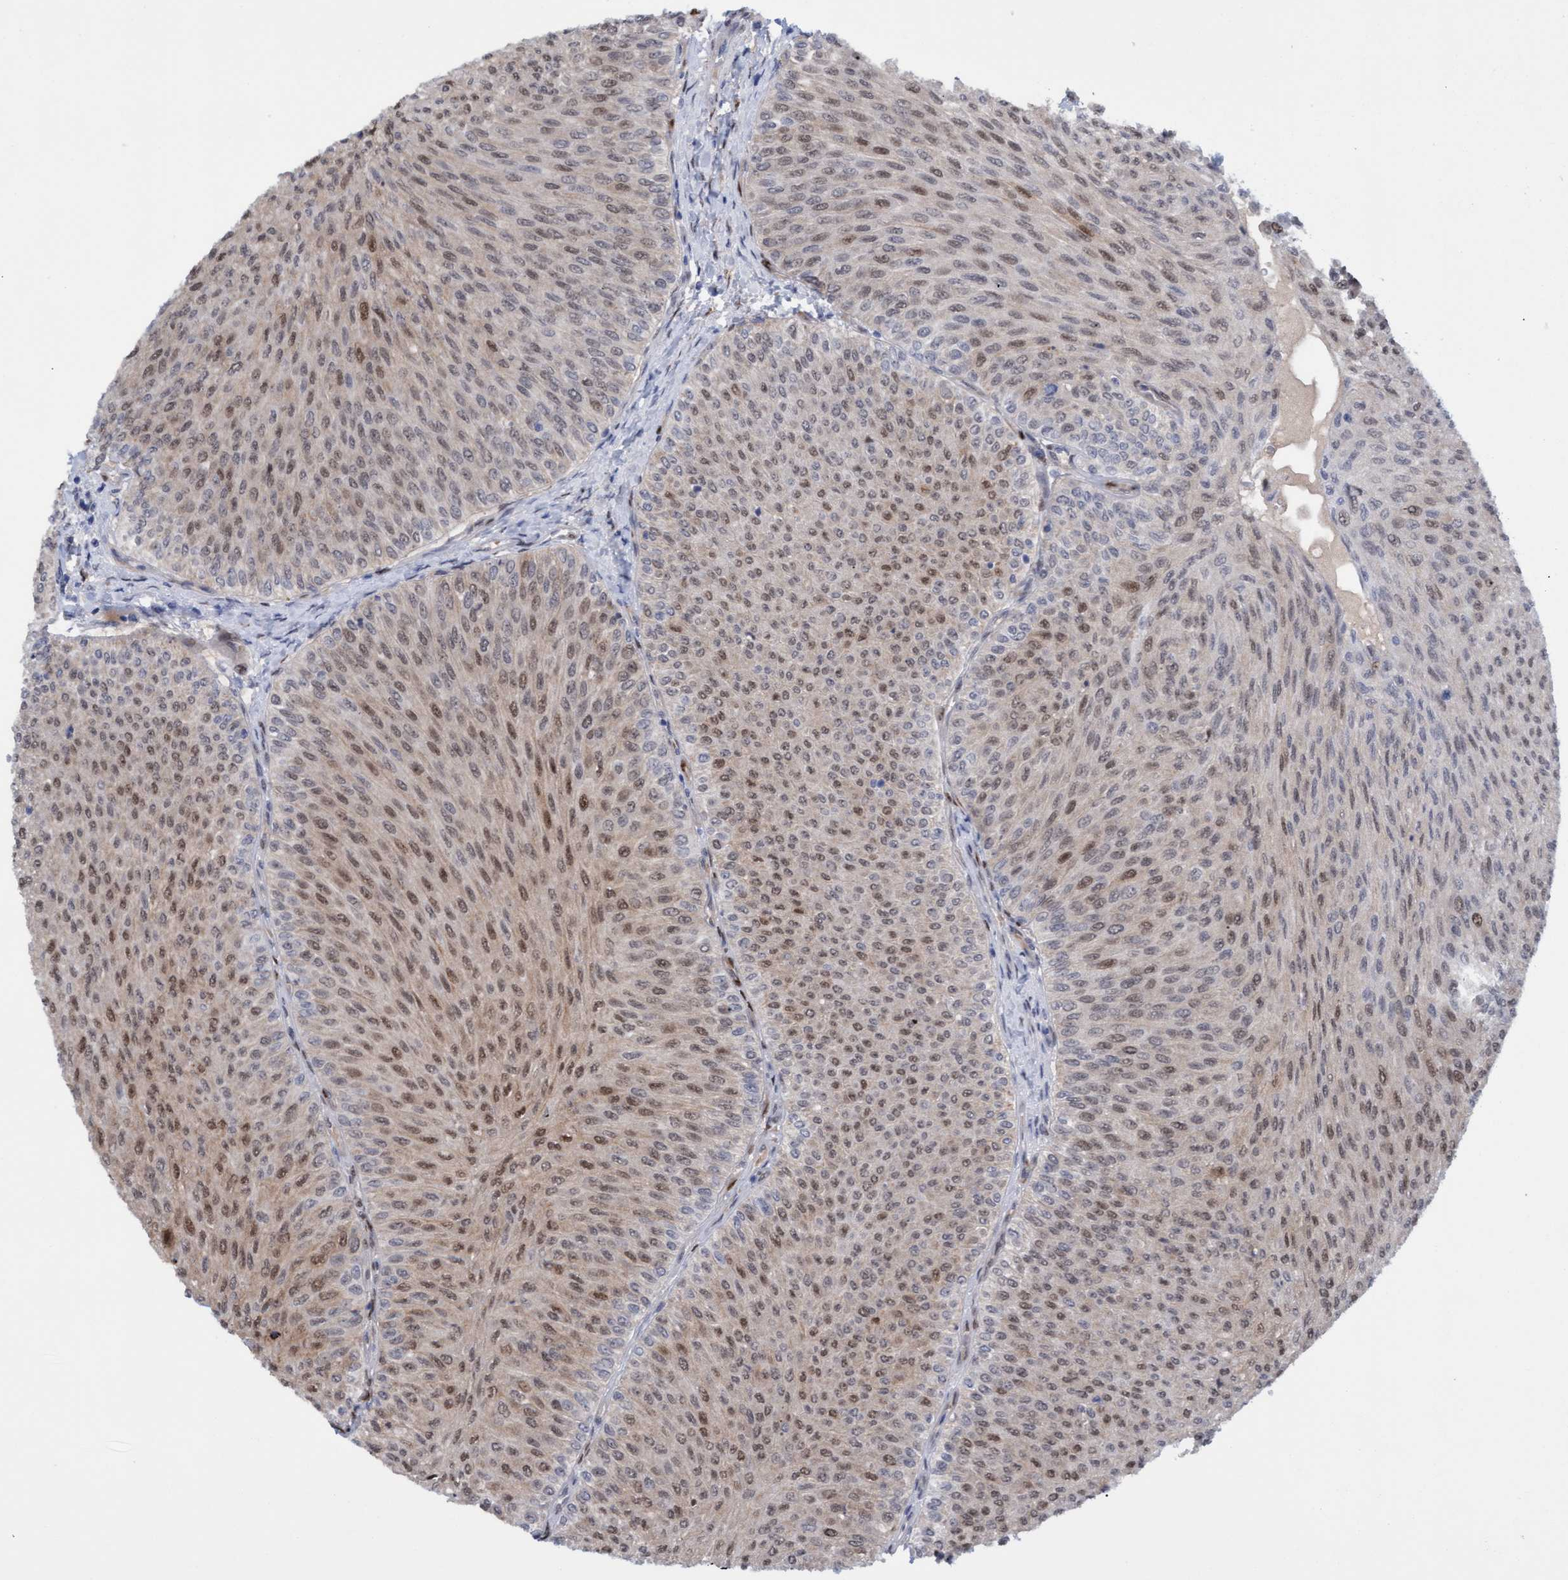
{"staining": {"intensity": "moderate", "quantity": ">75%", "location": "nuclear"}, "tissue": "urothelial cancer", "cell_type": "Tumor cells", "image_type": "cancer", "snomed": [{"axis": "morphology", "description": "Urothelial carcinoma, Low grade"}, {"axis": "topography", "description": "Urinary bladder"}], "caption": "Immunohistochemical staining of human urothelial cancer exhibits medium levels of moderate nuclear protein staining in about >75% of tumor cells.", "gene": "PINX1", "patient": {"sex": "male", "age": 78}}